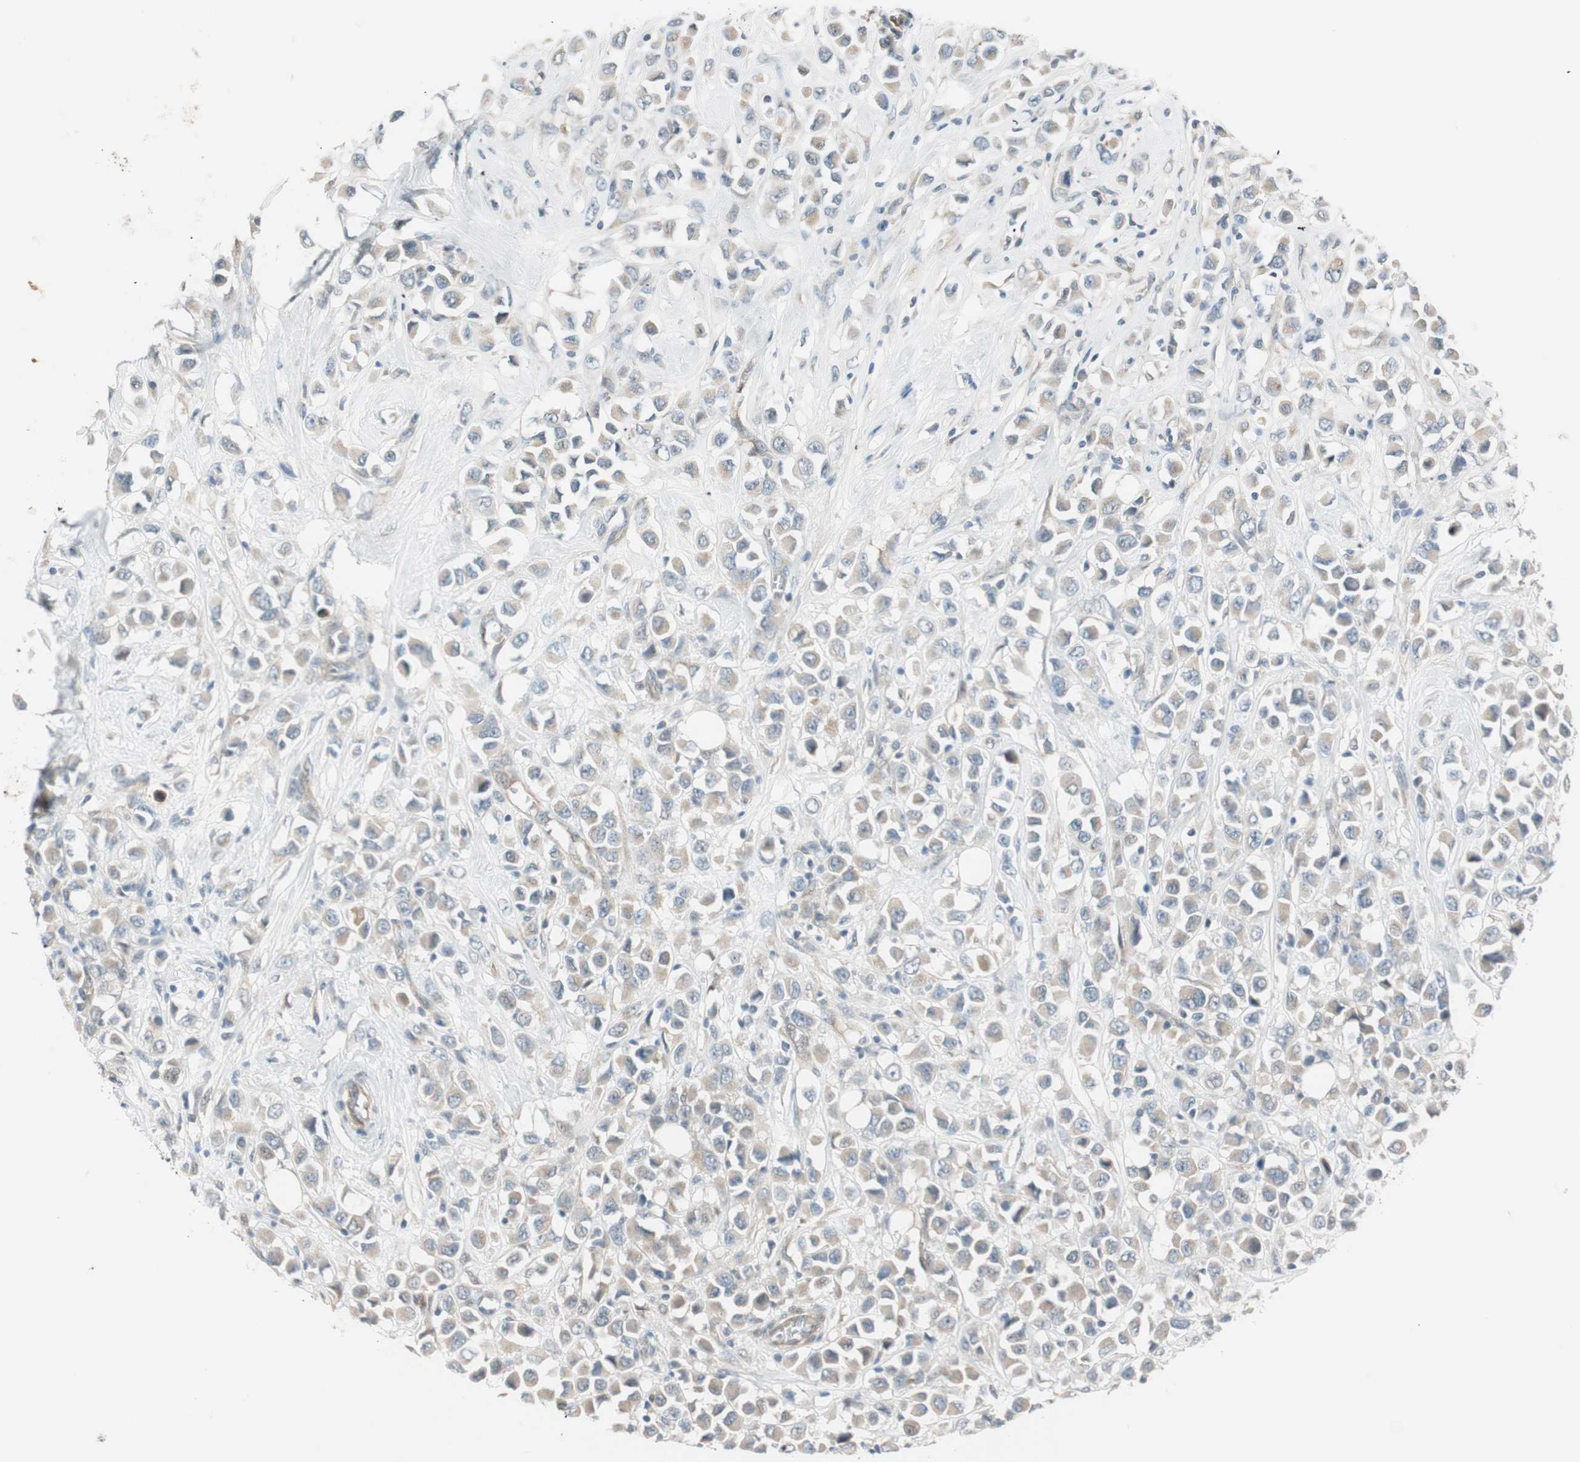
{"staining": {"intensity": "weak", "quantity": ">75%", "location": "cytoplasmic/membranous"}, "tissue": "breast cancer", "cell_type": "Tumor cells", "image_type": "cancer", "snomed": [{"axis": "morphology", "description": "Duct carcinoma"}, {"axis": "topography", "description": "Breast"}], "caption": "Protein expression analysis of human breast cancer (infiltrating ductal carcinoma) reveals weak cytoplasmic/membranous staining in about >75% of tumor cells.", "gene": "CGRRF1", "patient": {"sex": "female", "age": 61}}